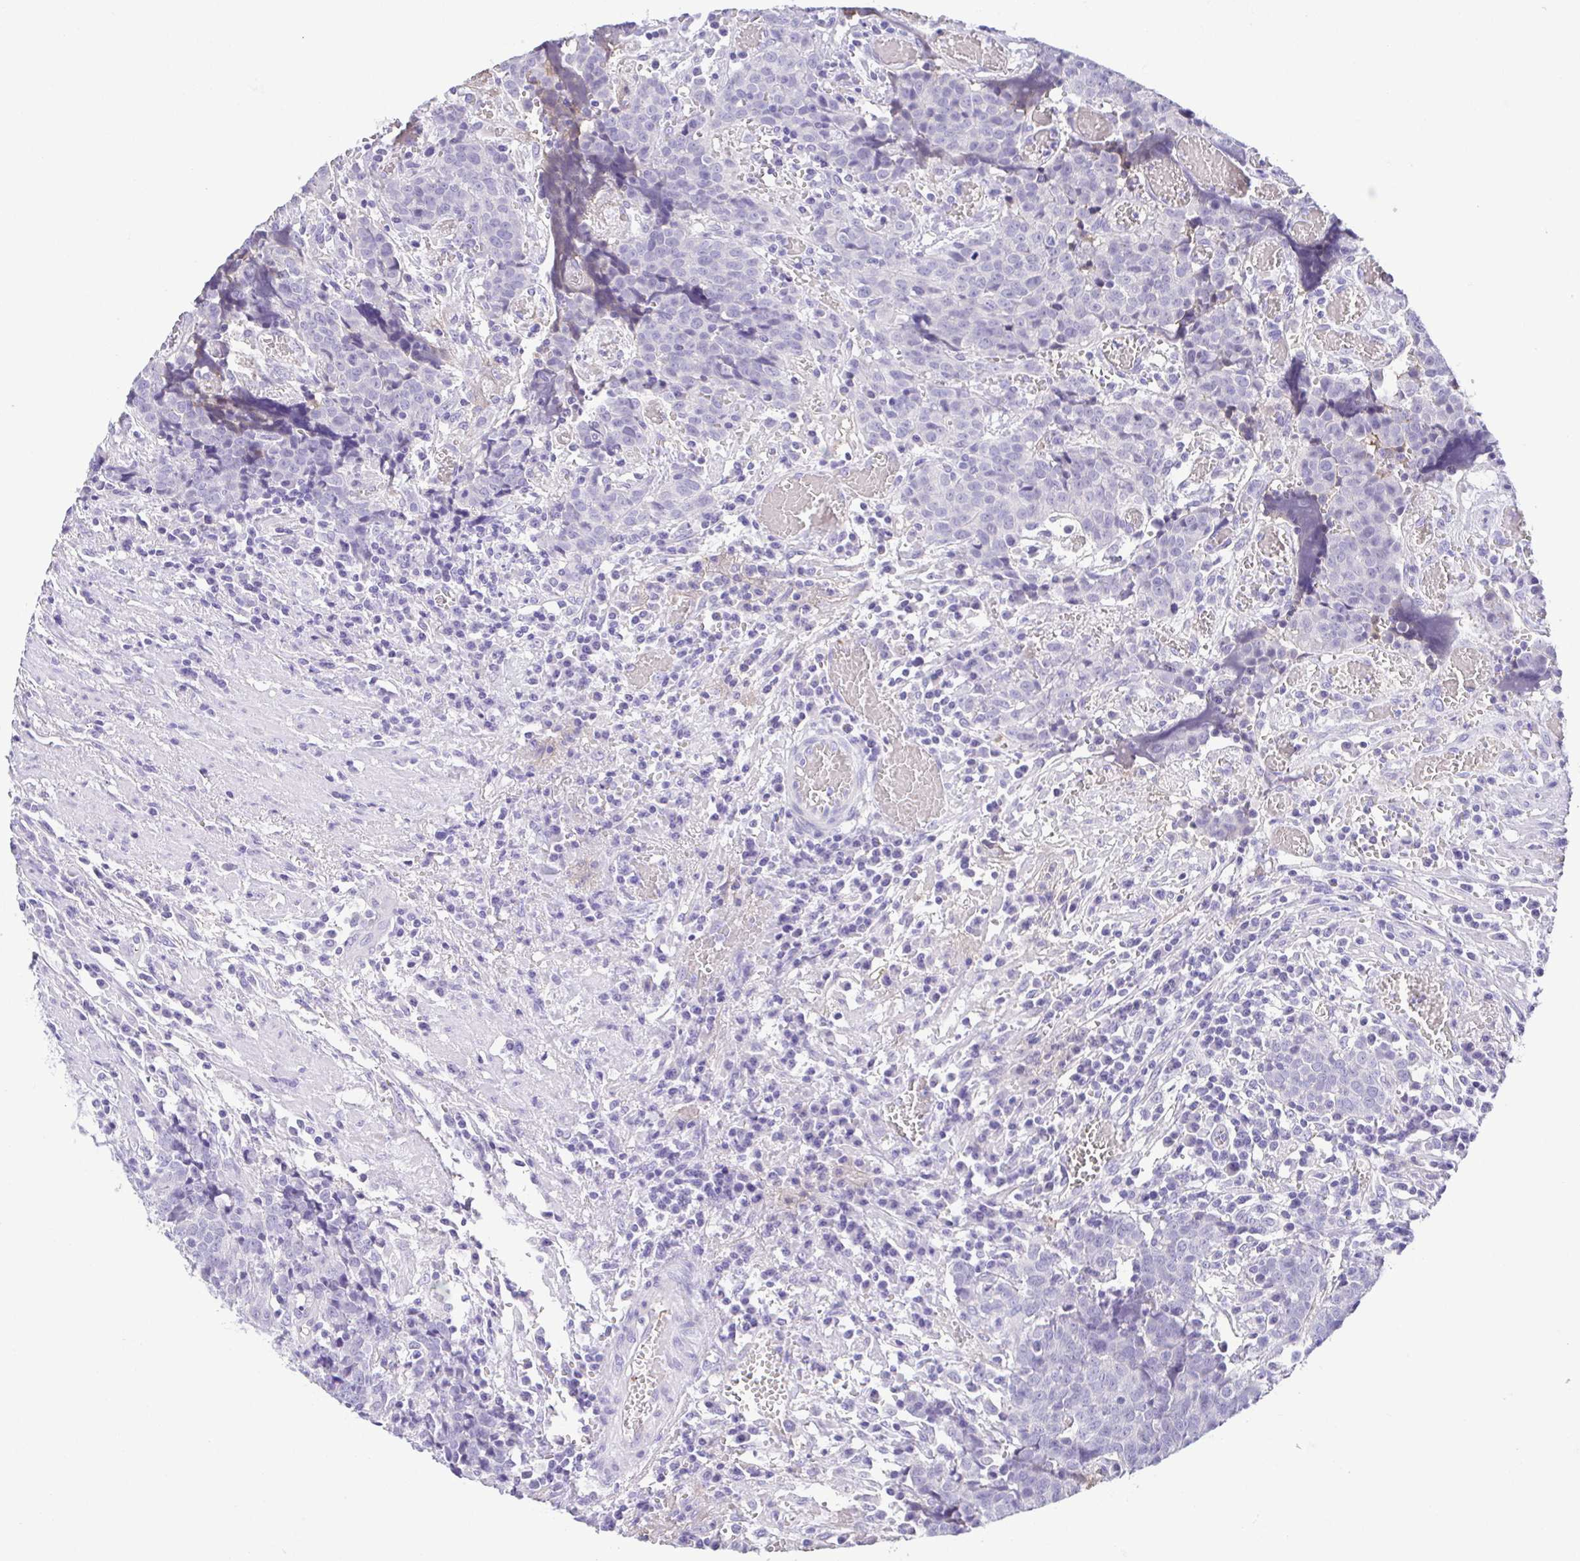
{"staining": {"intensity": "negative", "quantity": "none", "location": "none"}, "tissue": "prostate cancer", "cell_type": "Tumor cells", "image_type": "cancer", "snomed": [{"axis": "morphology", "description": "Adenocarcinoma, High grade"}, {"axis": "topography", "description": "Prostate and seminal vesicle, NOS"}], "caption": "Prostate high-grade adenocarcinoma stained for a protein using IHC reveals no expression tumor cells.", "gene": "SPATA4", "patient": {"sex": "male", "age": 60}}